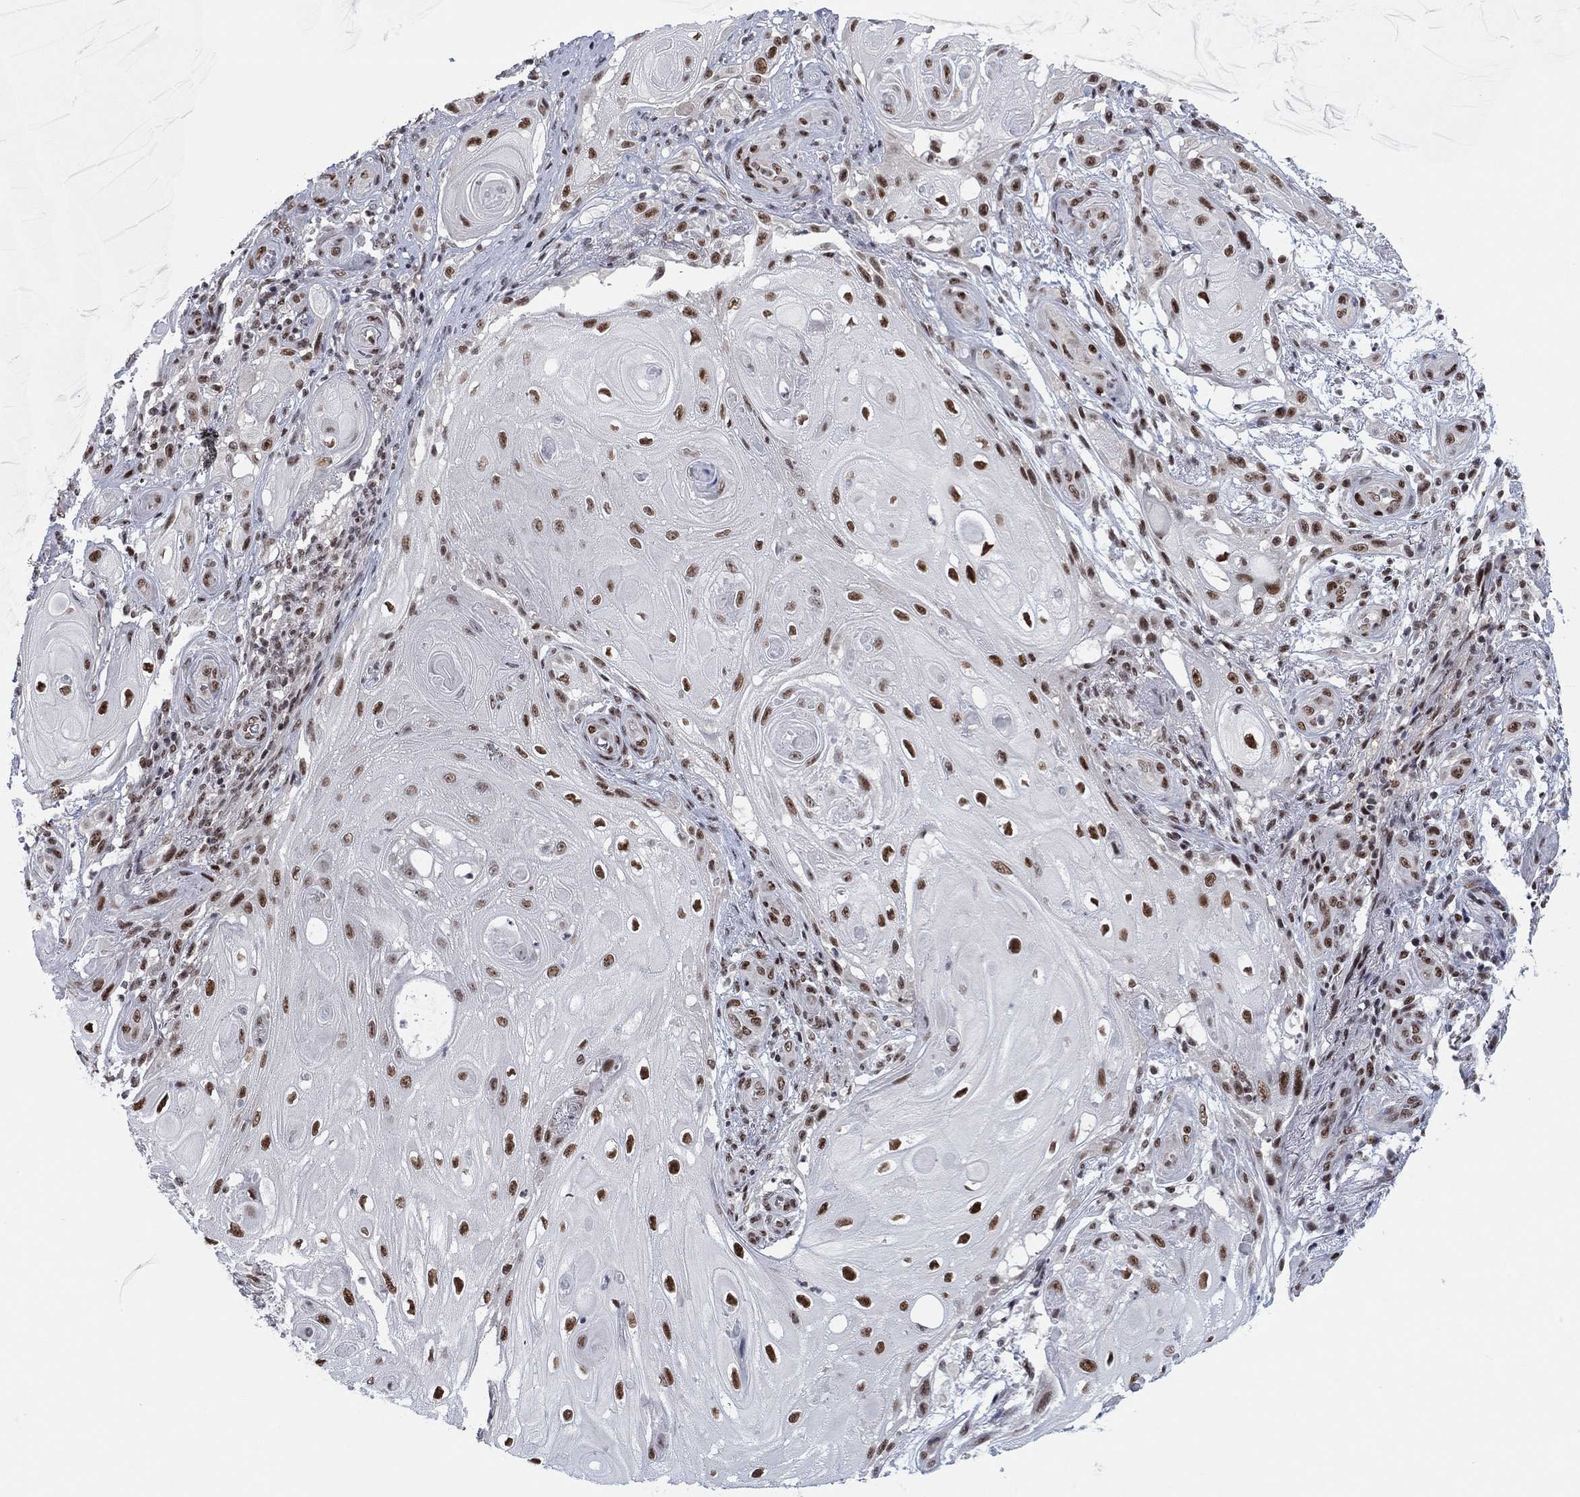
{"staining": {"intensity": "strong", "quantity": "25%-75%", "location": "nuclear"}, "tissue": "skin cancer", "cell_type": "Tumor cells", "image_type": "cancer", "snomed": [{"axis": "morphology", "description": "Squamous cell carcinoma, NOS"}, {"axis": "topography", "description": "Skin"}], "caption": "An immunohistochemistry (IHC) histopathology image of neoplastic tissue is shown. Protein staining in brown shows strong nuclear positivity in skin squamous cell carcinoma within tumor cells.", "gene": "FYTTD1", "patient": {"sex": "male", "age": 62}}